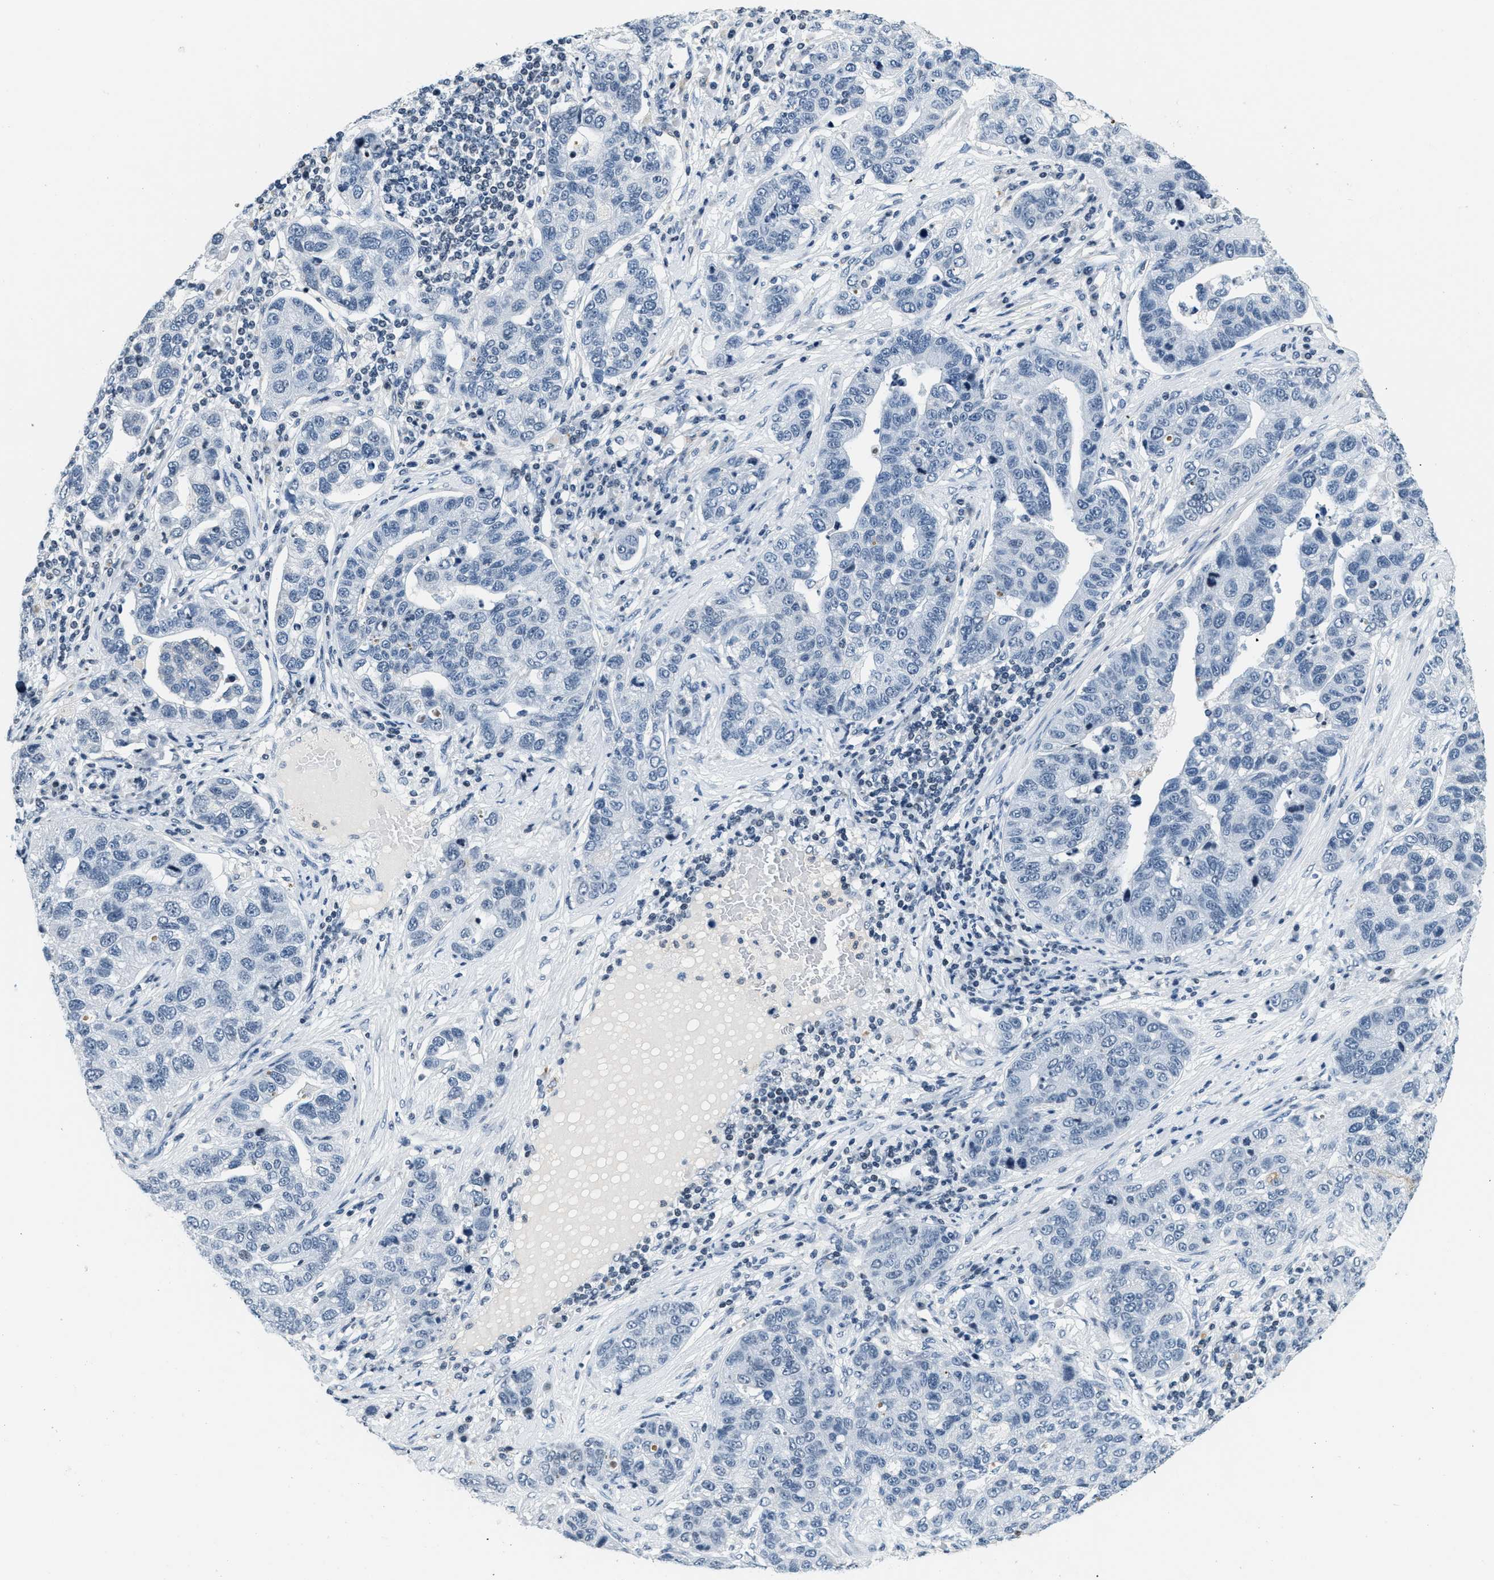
{"staining": {"intensity": "negative", "quantity": "none", "location": "none"}, "tissue": "pancreatic cancer", "cell_type": "Tumor cells", "image_type": "cancer", "snomed": [{"axis": "morphology", "description": "Adenocarcinoma, NOS"}, {"axis": "topography", "description": "Pancreas"}], "caption": "This is a image of immunohistochemistry staining of pancreatic cancer (adenocarcinoma), which shows no expression in tumor cells.", "gene": "CA4", "patient": {"sex": "female", "age": 61}}